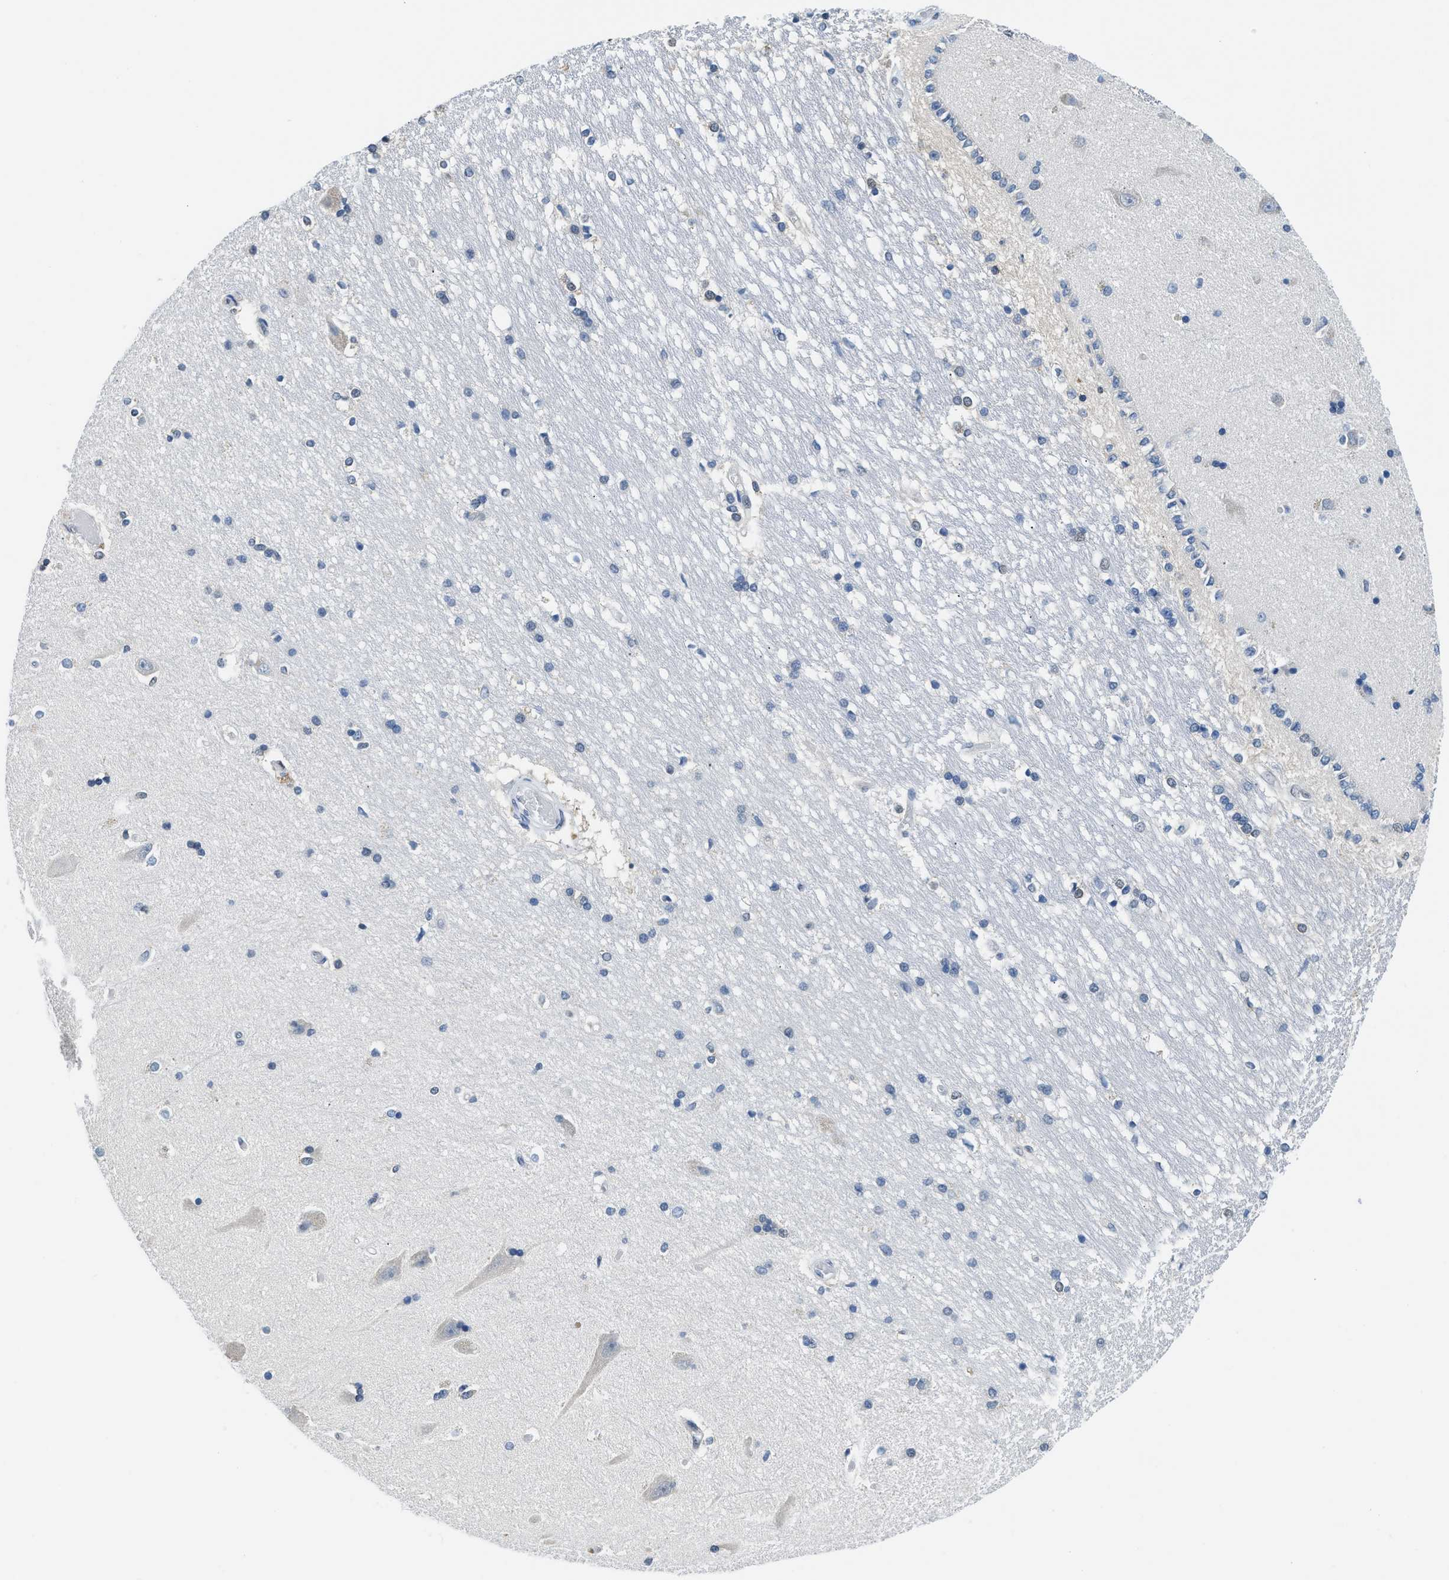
{"staining": {"intensity": "moderate", "quantity": "<25%", "location": "nuclear"}, "tissue": "hippocampus", "cell_type": "Glial cells", "image_type": "normal", "snomed": [{"axis": "morphology", "description": "Normal tissue, NOS"}, {"axis": "topography", "description": "Hippocampus"}], "caption": "IHC staining of benign hippocampus, which reveals low levels of moderate nuclear expression in about <25% of glial cells indicating moderate nuclear protein positivity. The staining was performed using DAB (brown) for protein detection and nuclei were counterstained in hematoxylin (blue).", "gene": "ALX1", "patient": {"sex": "male", "age": 45}}